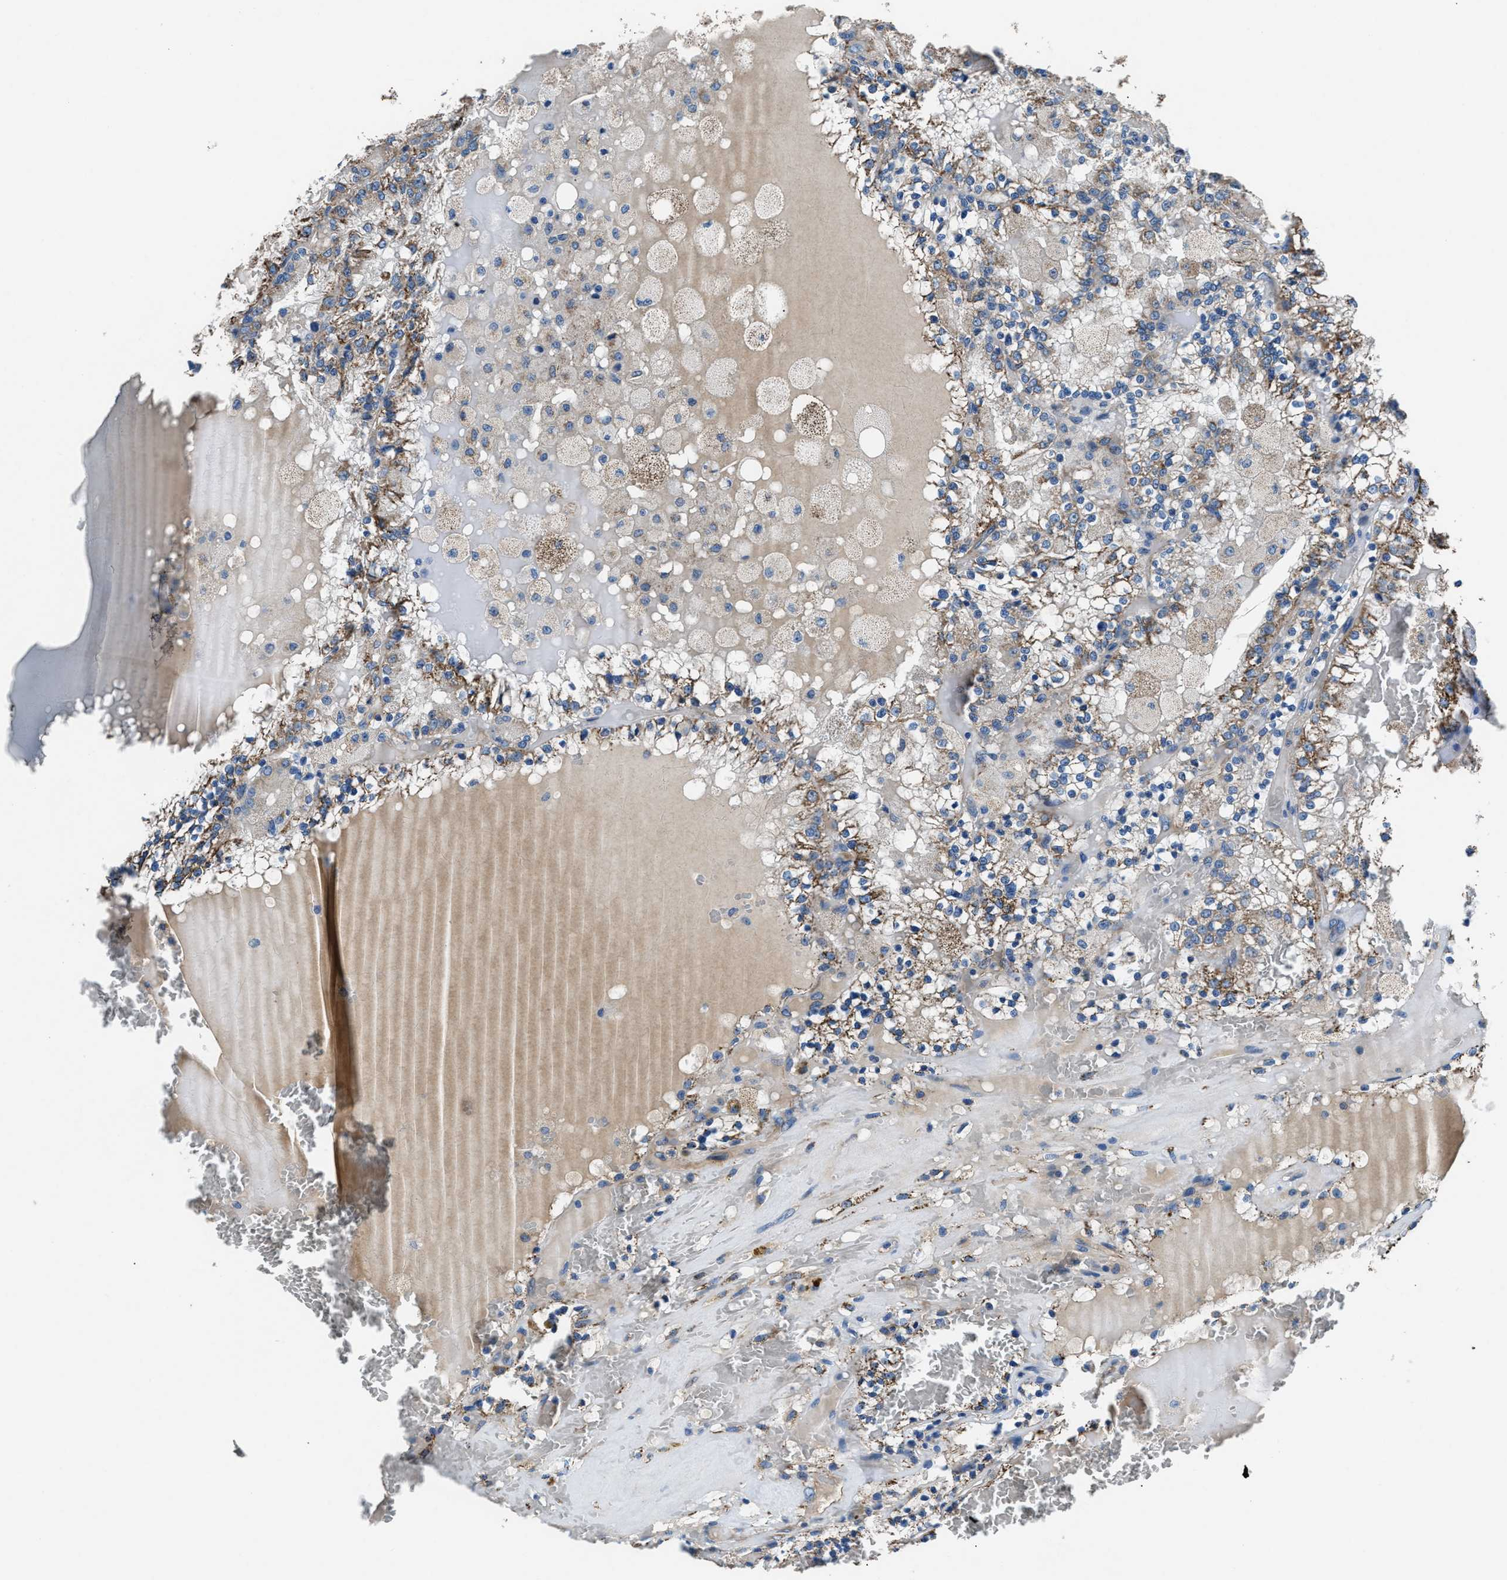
{"staining": {"intensity": "moderate", "quantity": ">75%", "location": "cytoplasmic/membranous"}, "tissue": "renal cancer", "cell_type": "Tumor cells", "image_type": "cancer", "snomed": [{"axis": "morphology", "description": "Adenocarcinoma, NOS"}, {"axis": "topography", "description": "Kidney"}], "caption": "The photomicrograph demonstrates immunohistochemical staining of renal cancer. There is moderate cytoplasmic/membranous staining is seen in approximately >75% of tumor cells. The staining was performed using DAB (3,3'-diaminobenzidine), with brown indicating positive protein expression. Nuclei are stained blue with hematoxylin.", "gene": "PRTFDC1", "patient": {"sex": "female", "age": 56}}